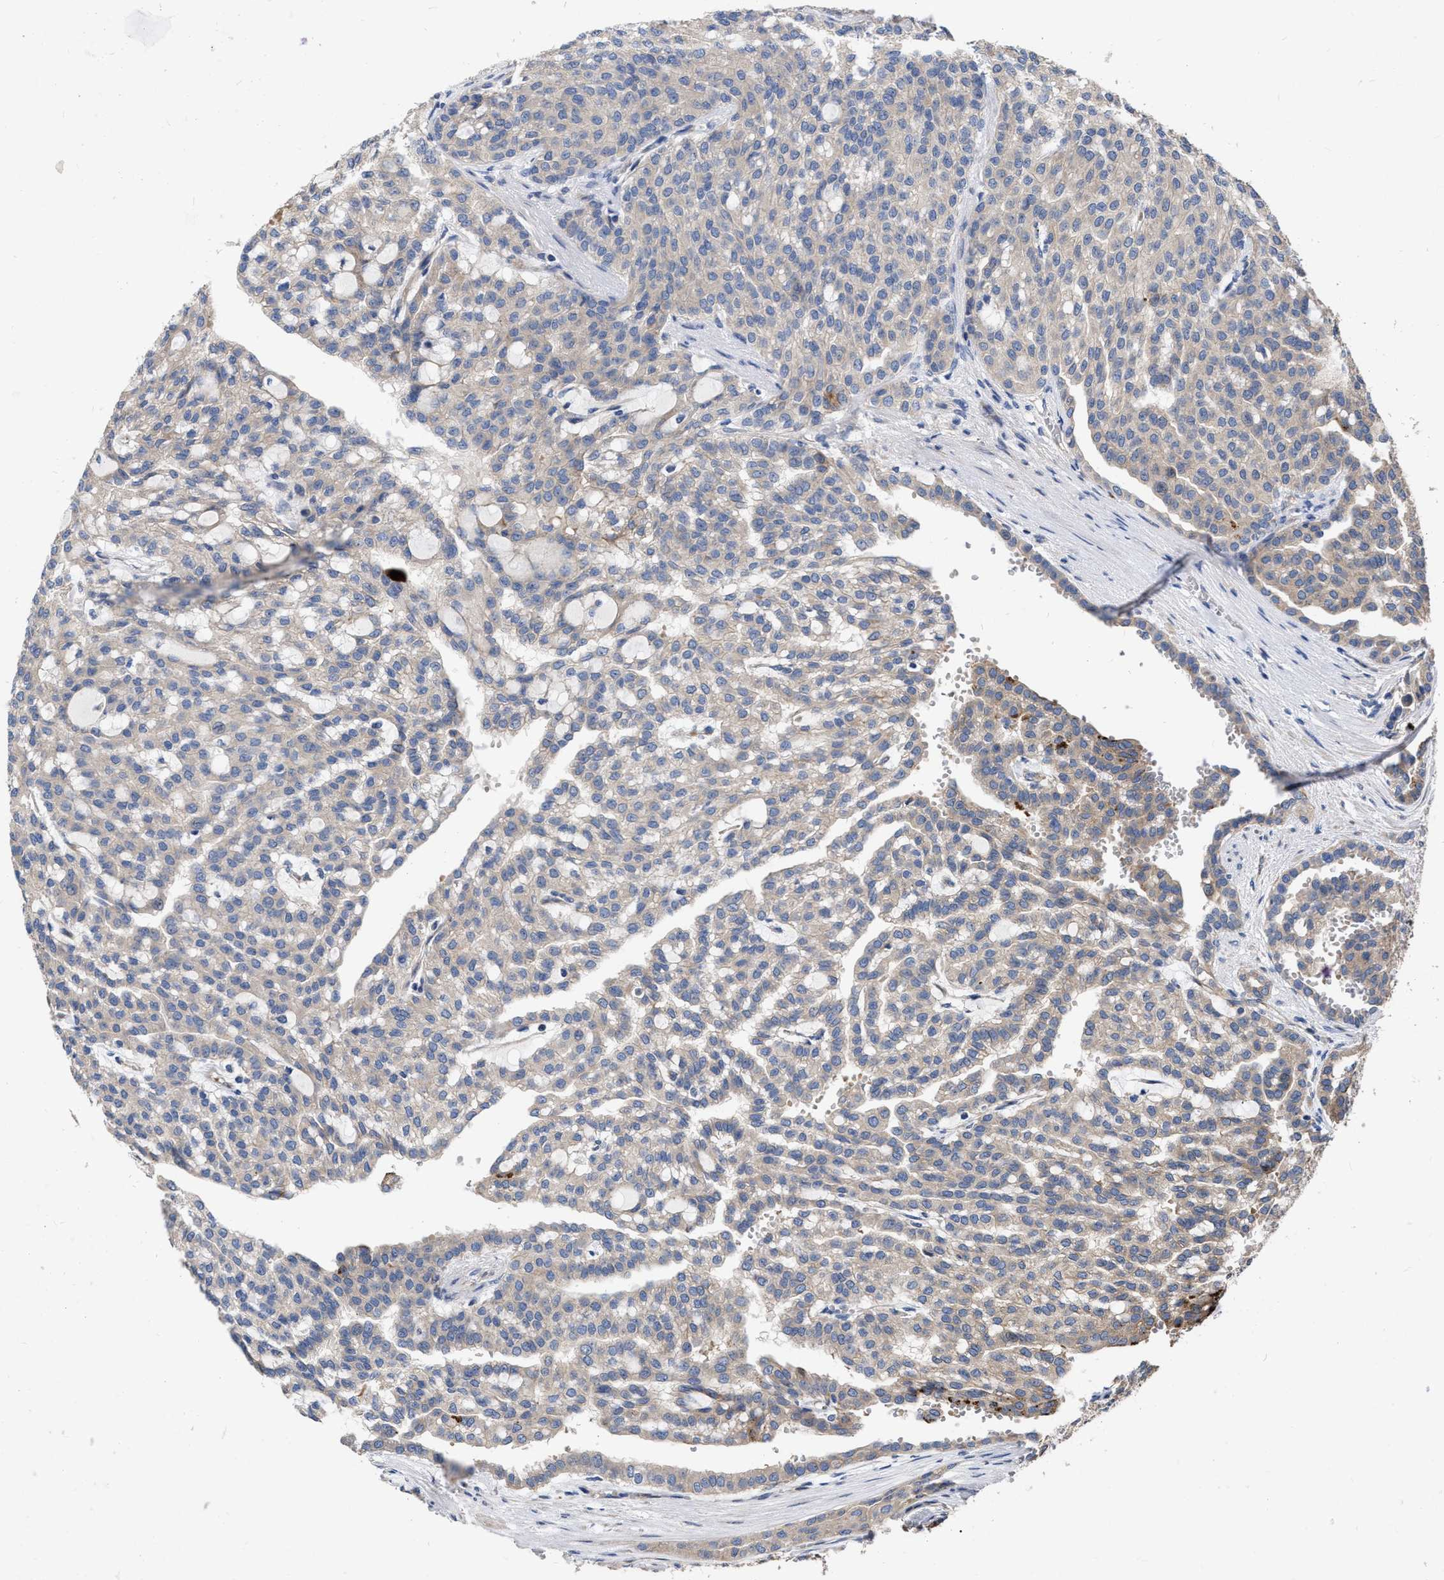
{"staining": {"intensity": "weak", "quantity": "<25%", "location": "cytoplasmic/membranous"}, "tissue": "renal cancer", "cell_type": "Tumor cells", "image_type": "cancer", "snomed": [{"axis": "morphology", "description": "Adenocarcinoma, NOS"}, {"axis": "topography", "description": "Kidney"}], "caption": "IHC histopathology image of renal adenocarcinoma stained for a protein (brown), which displays no staining in tumor cells.", "gene": "MLST8", "patient": {"sex": "male", "age": 63}}